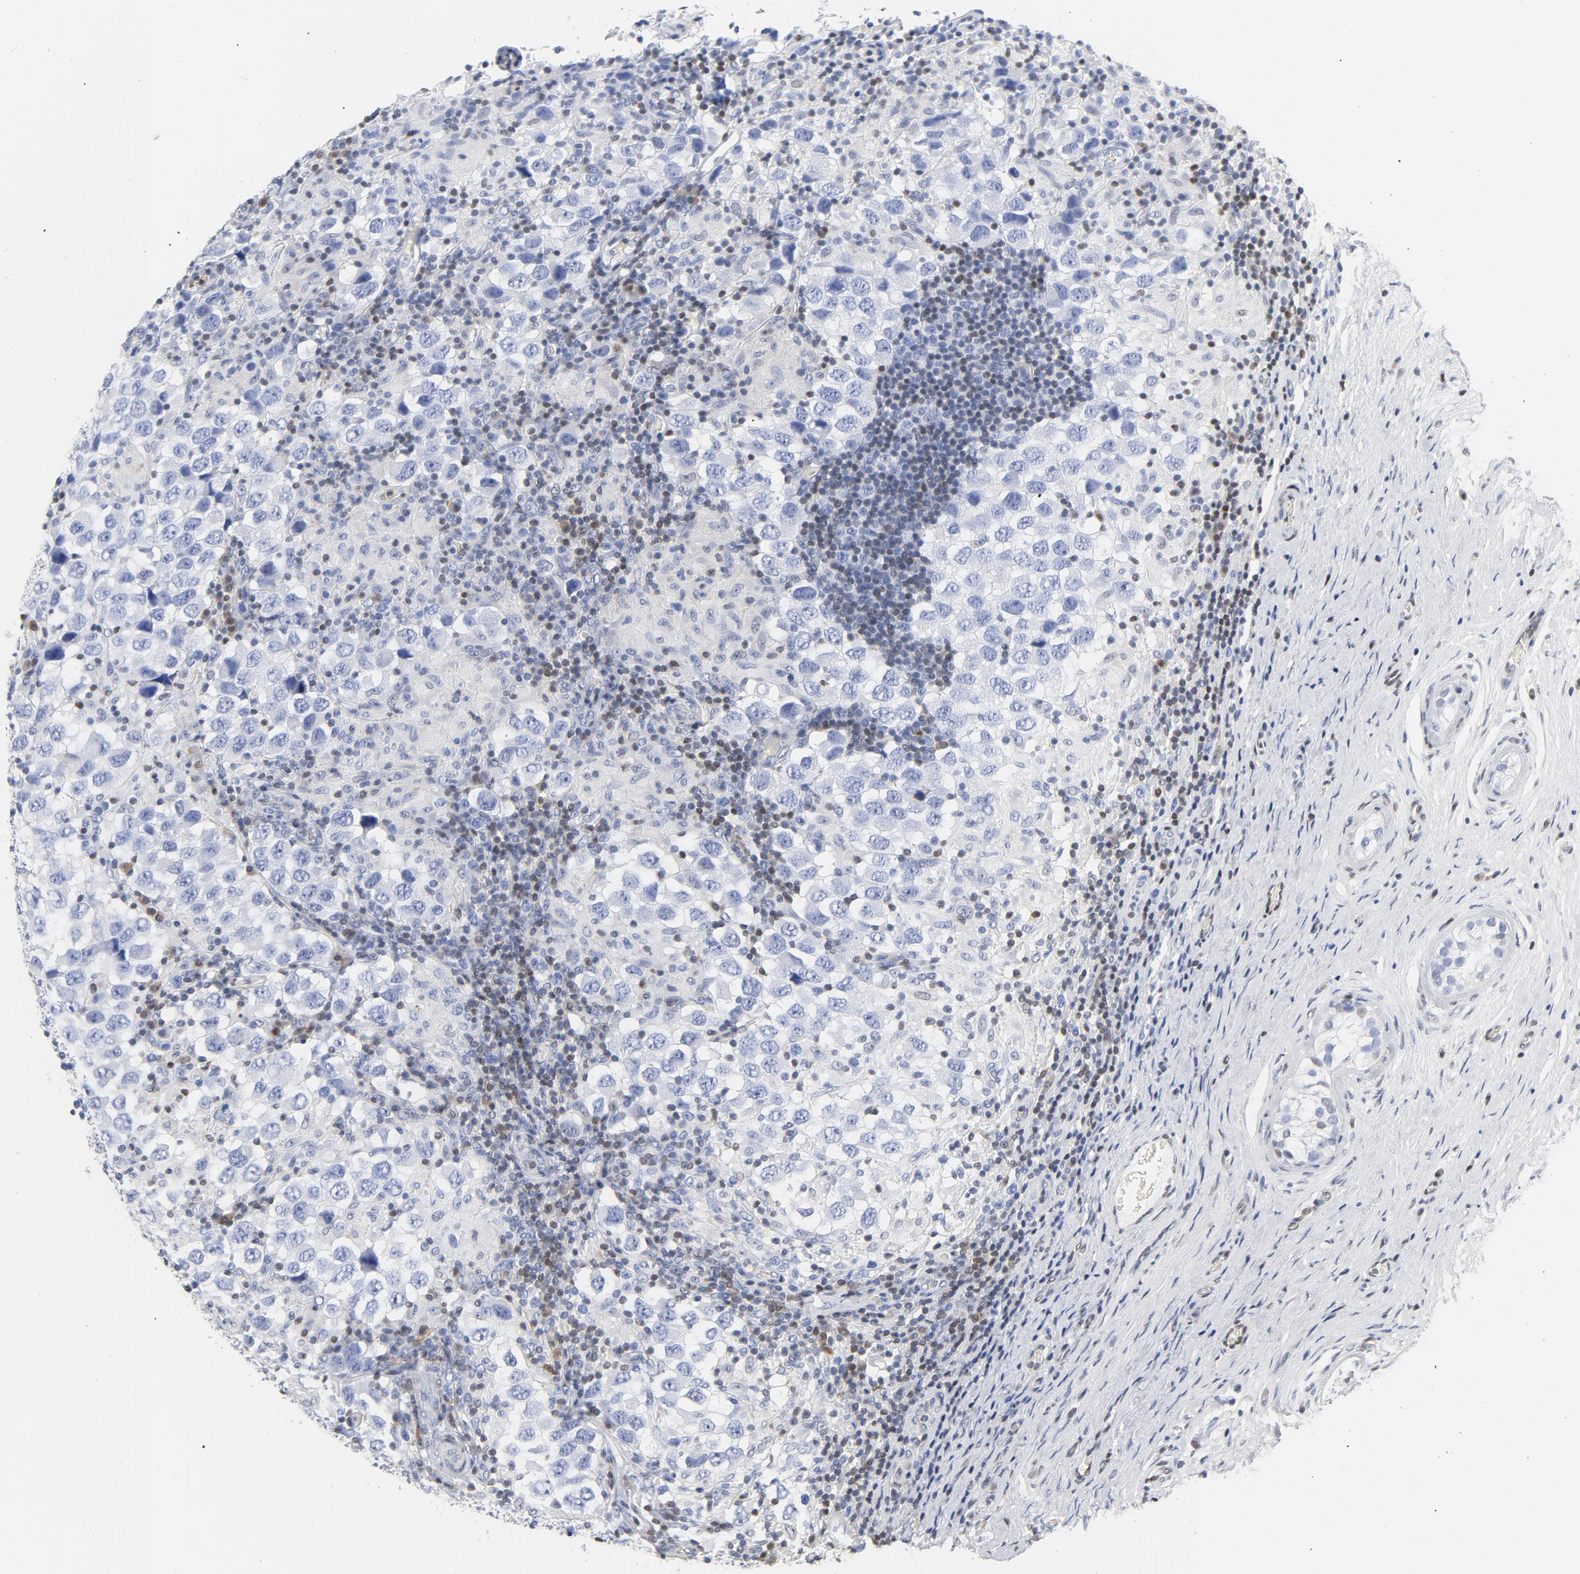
{"staining": {"intensity": "negative", "quantity": "none", "location": "none"}, "tissue": "testis cancer", "cell_type": "Tumor cells", "image_type": "cancer", "snomed": [{"axis": "morphology", "description": "Carcinoma, Embryonal, NOS"}, {"axis": "topography", "description": "Testis"}], "caption": "The image reveals no significant positivity in tumor cells of testis cancer (embryonal carcinoma).", "gene": "CDKN1B", "patient": {"sex": "male", "age": 21}}